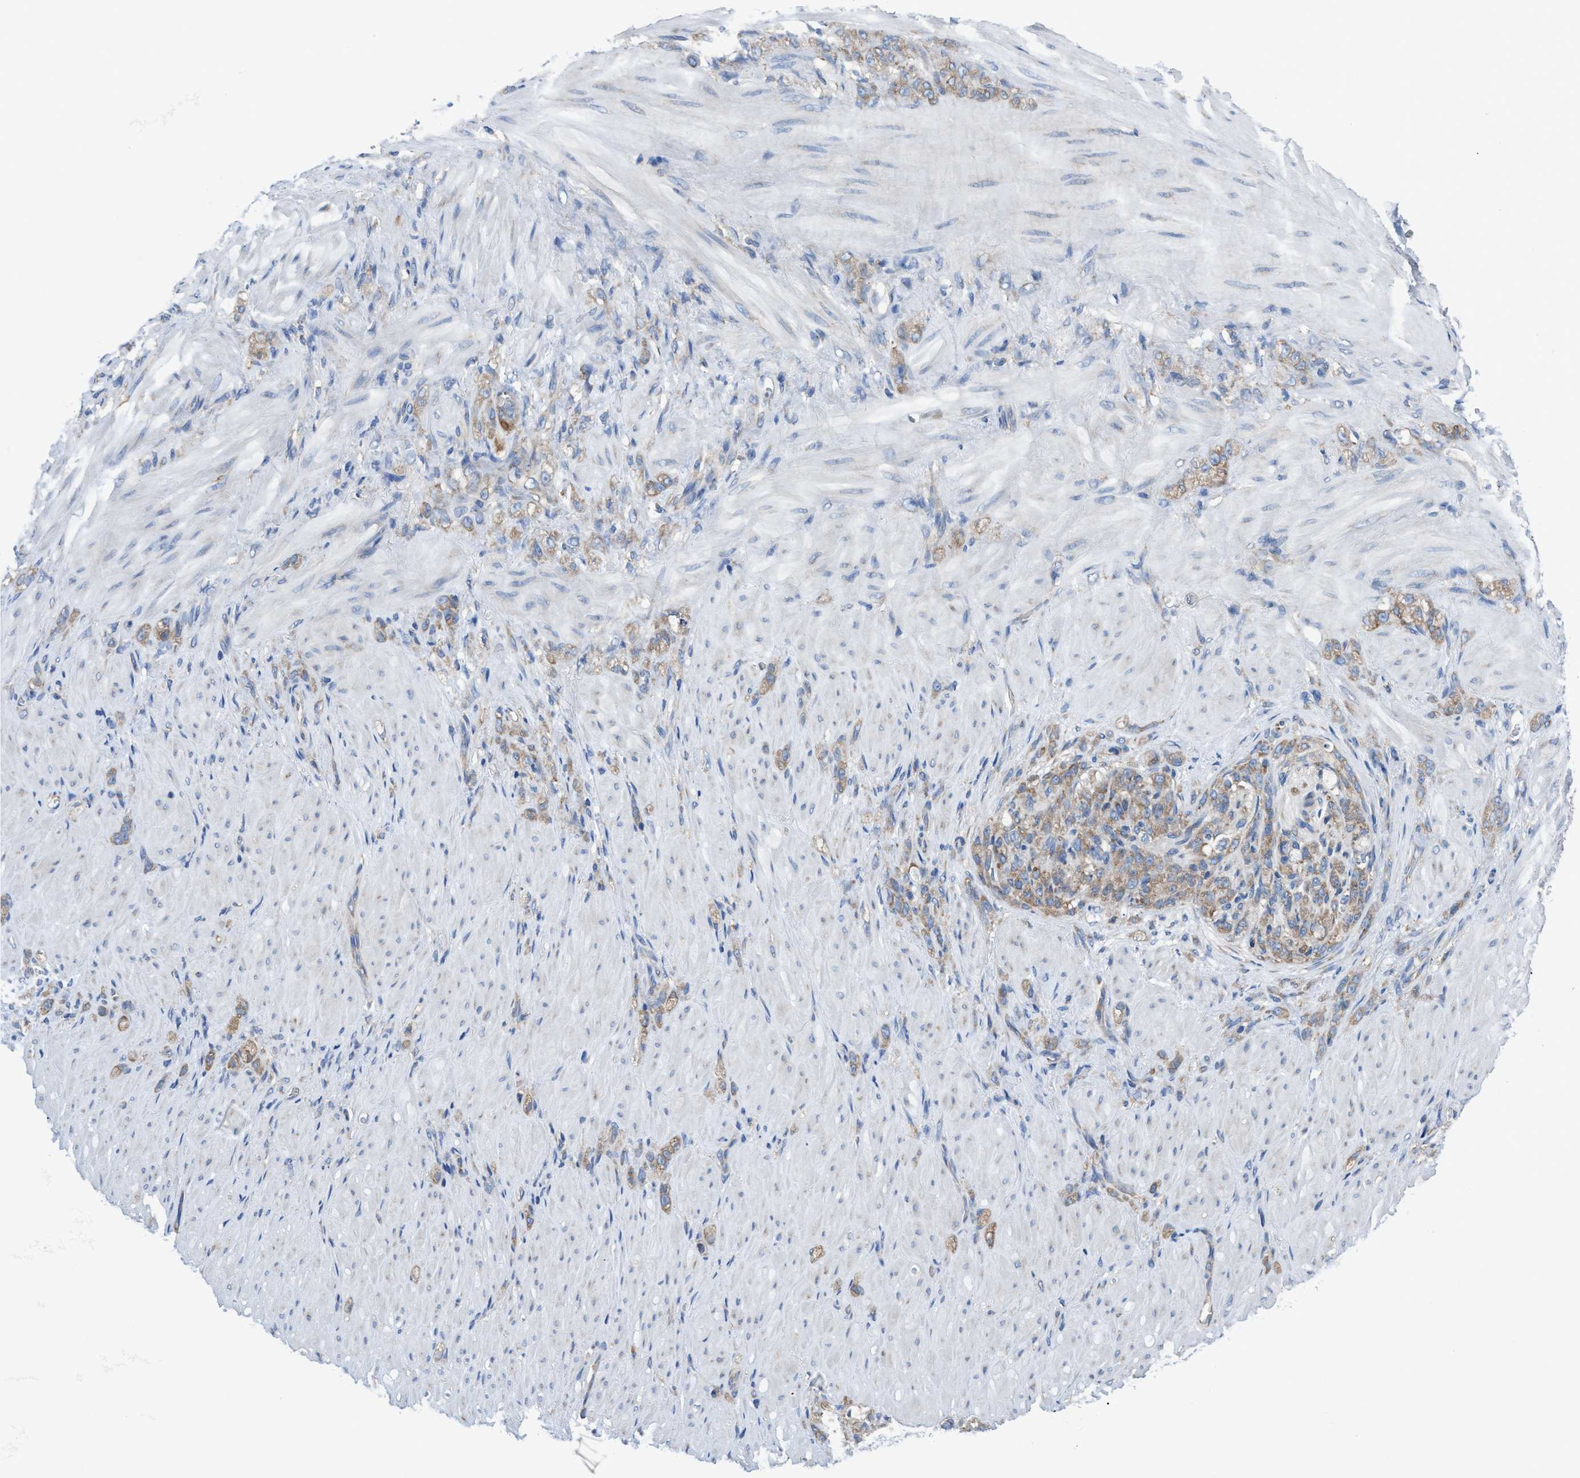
{"staining": {"intensity": "weak", "quantity": ">75%", "location": "cytoplasmic/membranous"}, "tissue": "stomach cancer", "cell_type": "Tumor cells", "image_type": "cancer", "snomed": [{"axis": "morphology", "description": "Normal tissue, NOS"}, {"axis": "morphology", "description": "Adenocarcinoma, NOS"}, {"axis": "topography", "description": "Stomach"}], "caption": "Protein analysis of stomach cancer (adenocarcinoma) tissue shows weak cytoplasmic/membranous staining in approximately >75% of tumor cells. The protein of interest is shown in brown color, while the nuclei are stained blue.", "gene": "NMT1", "patient": {"sex": "male", "age": 82}}